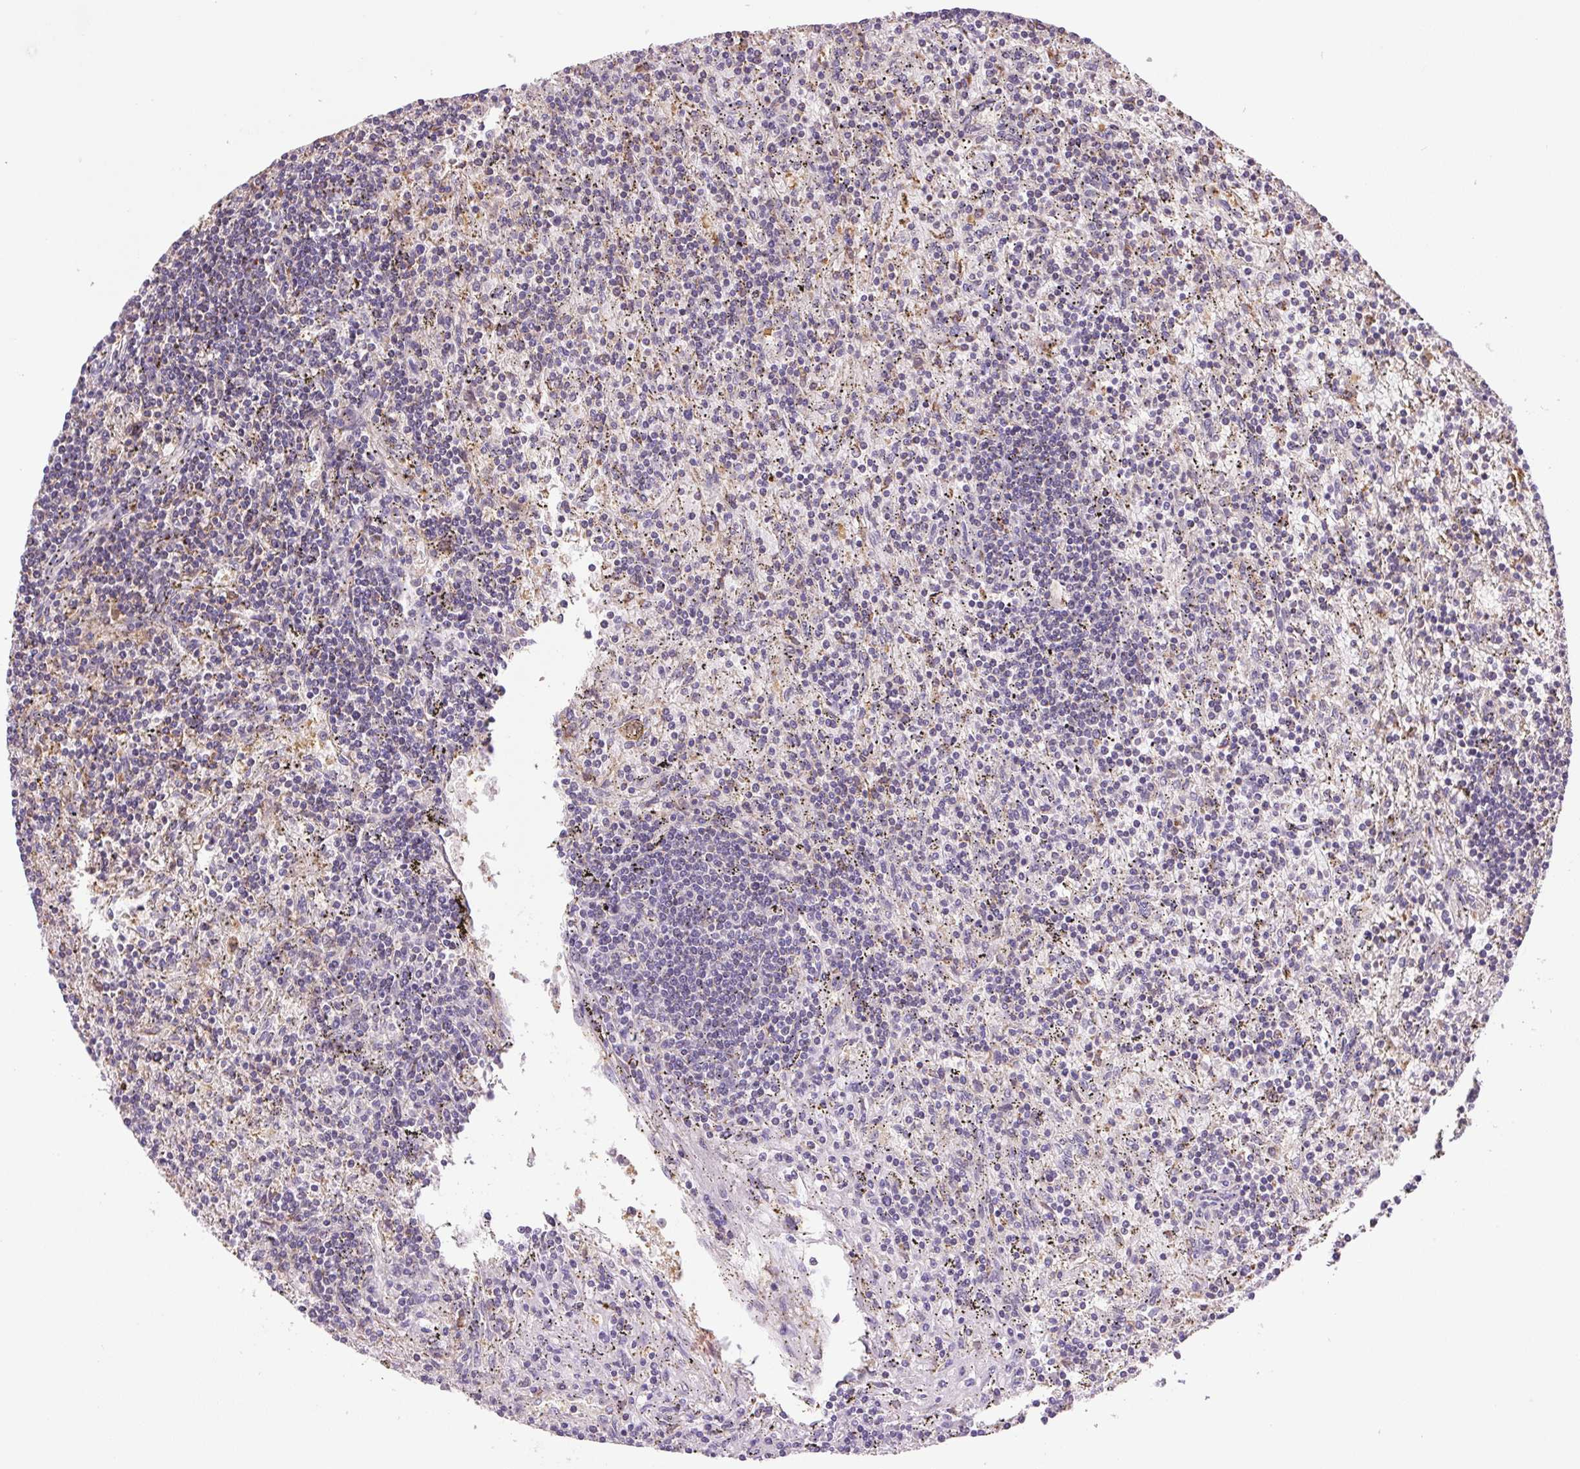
{"staining": {"intensity": "negative", "quantity": "none", "location": "none"}, "tissue": "lymphoma", "cell_type": "Tumor cells", "image_type": "cancer", "snomed": [{"axis": "morphology", "description": "Malignant lymphoma, non-Hodgkin's type, Low grade"}, {"axis": "topography", "description": "Spleen"}], "caption": "Tumor cells show no significant protein staining in low-grade malignant lymphoma, non-Hodgkin's type.", "gene": "SGF29", "patient": {"sex": "male", "age": 76}}